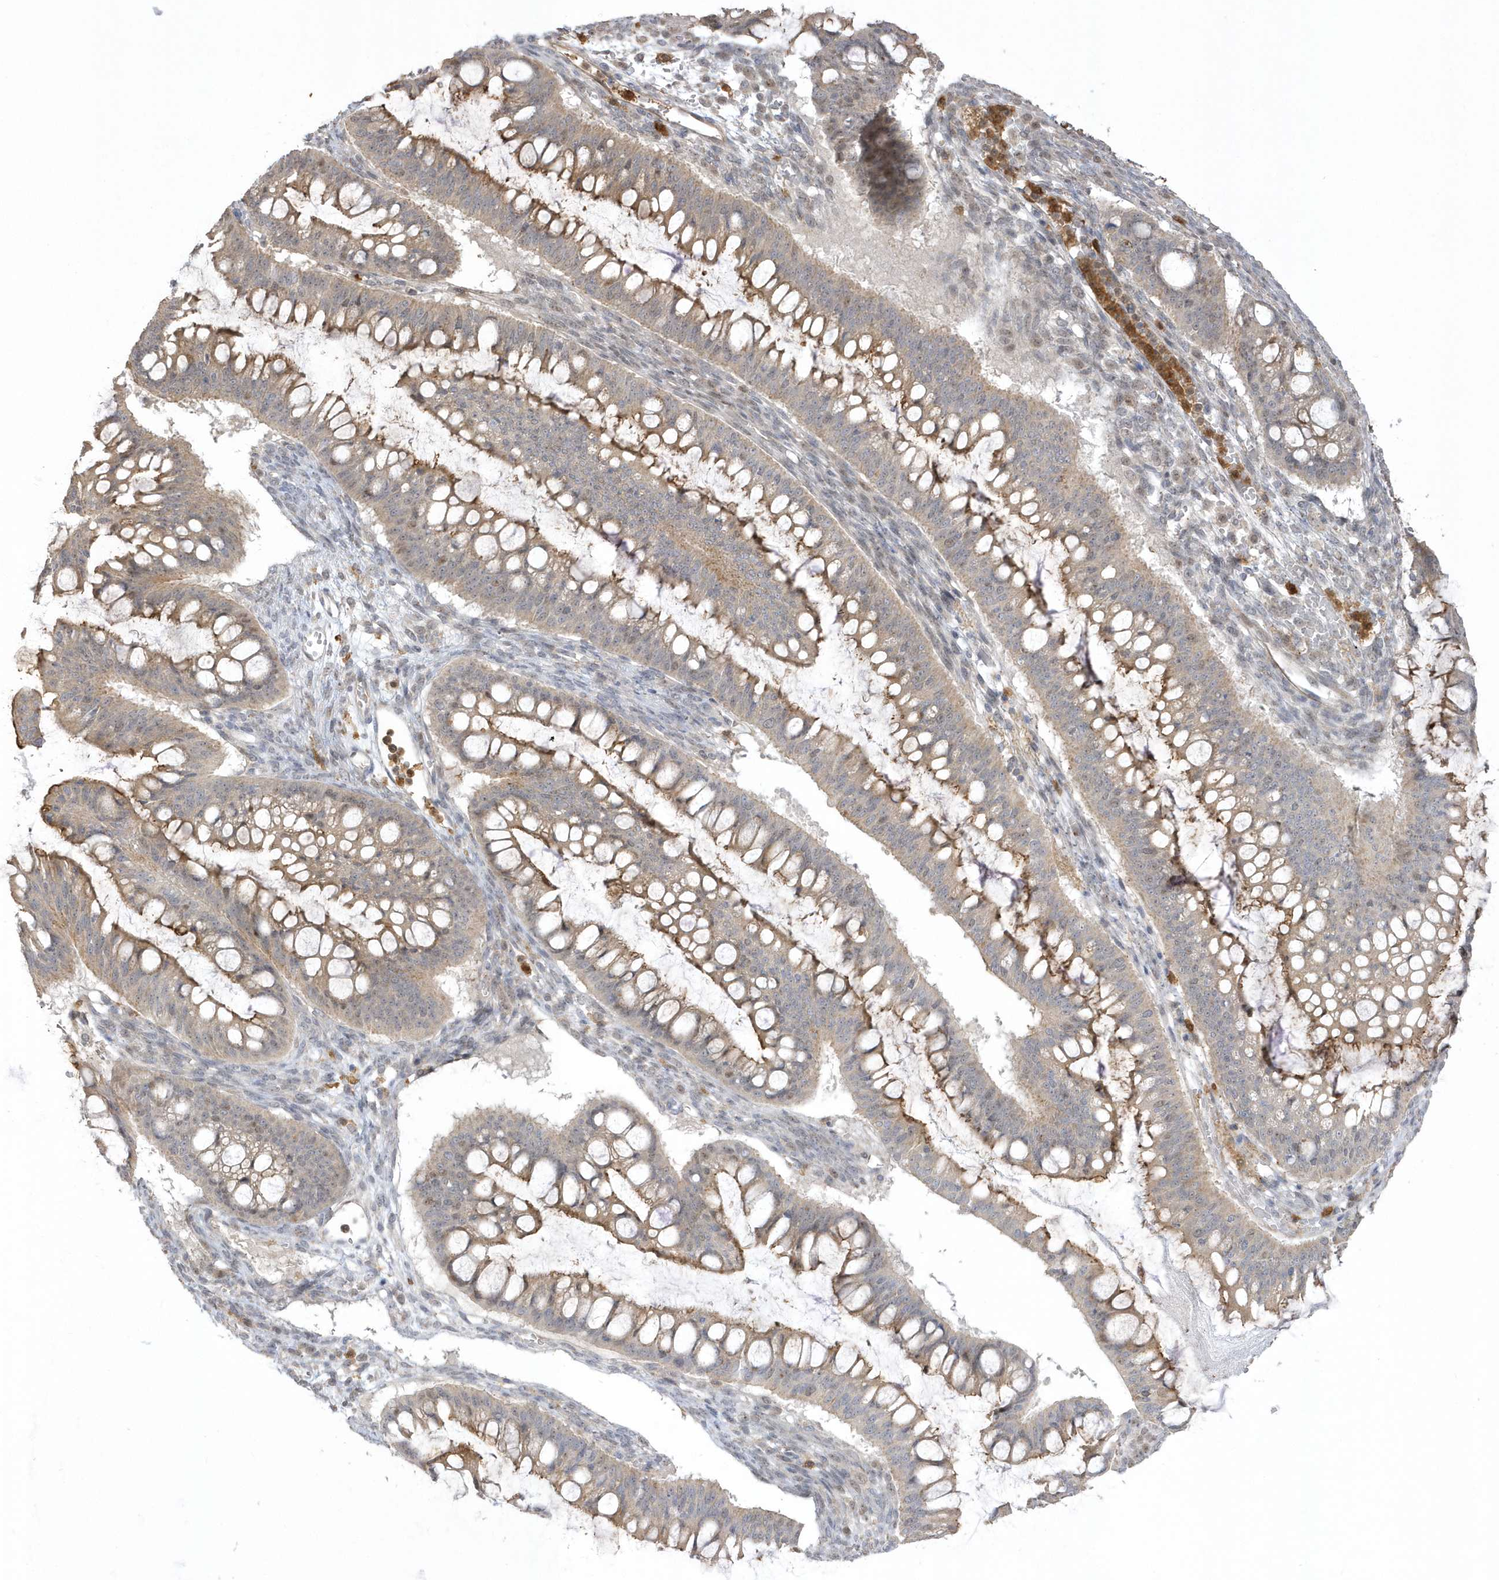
{"staining": {"intensity": "weak", "quantity": "25%-75%", "location": "cytoplasmic/membranous"}, "tissue": "ovarian cancer", "cell_type": "Tumor cells", "image_type": "cancer", "snomed": [{"axis": "morphology", "description": "Cystadenocarcinoma, mucinous, NOS"}, {"axis": "topography", "description": "Ovary"}], "caption": "Weak cytoplasmic/membranous positivity for a protein is identified in about 25%-75% of tumor cells of ovarian mucinous cystadenocarcinoma using IHC.", "gene": "NAF1", "patient": {"sex": "female", "age": 73}}